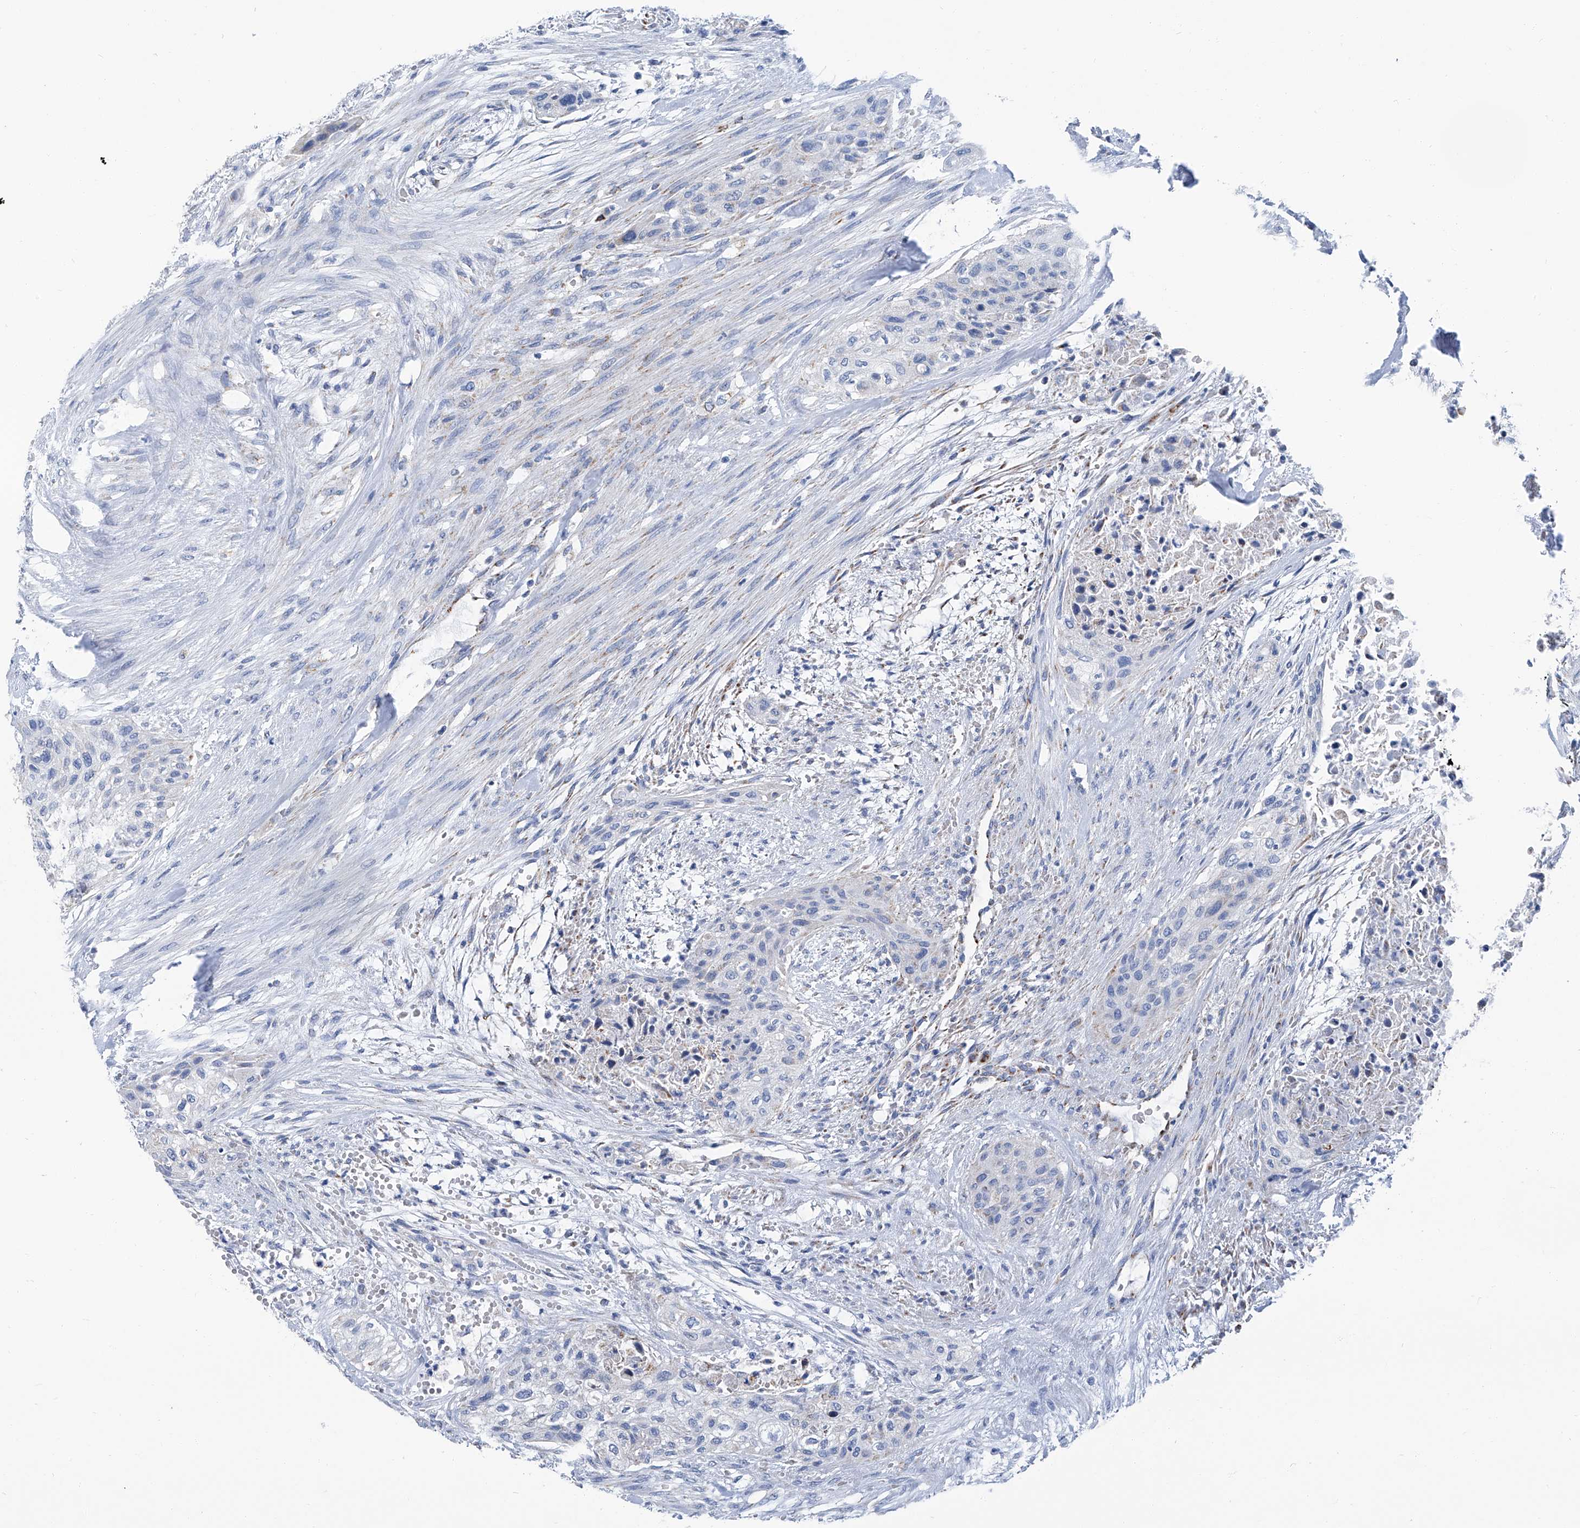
{"staining": {"intensity": "negative", "quantity": "none", "location": "none"}, "tissue": "urothelial cancer", "cell_type": "Tumor cells", "image_type": "cancer", "snomed": [{"axis": "morphology", "description": "Urothelial carcinoma, High grade"}, {"axis": "topography", "description": "Urinary bladder"}], "caption": "Immunohistochemical staining of human high-grade urothelial carcinoma displays no significant expression in tumor cells. The staining is performed using DAB (3,3'-diaminobenzidine) brown chromogen with nuclei counter-stained in using hematoxylin.", "gene": "MT-ND1", "patient": {"sex": "male", "age": 35}}